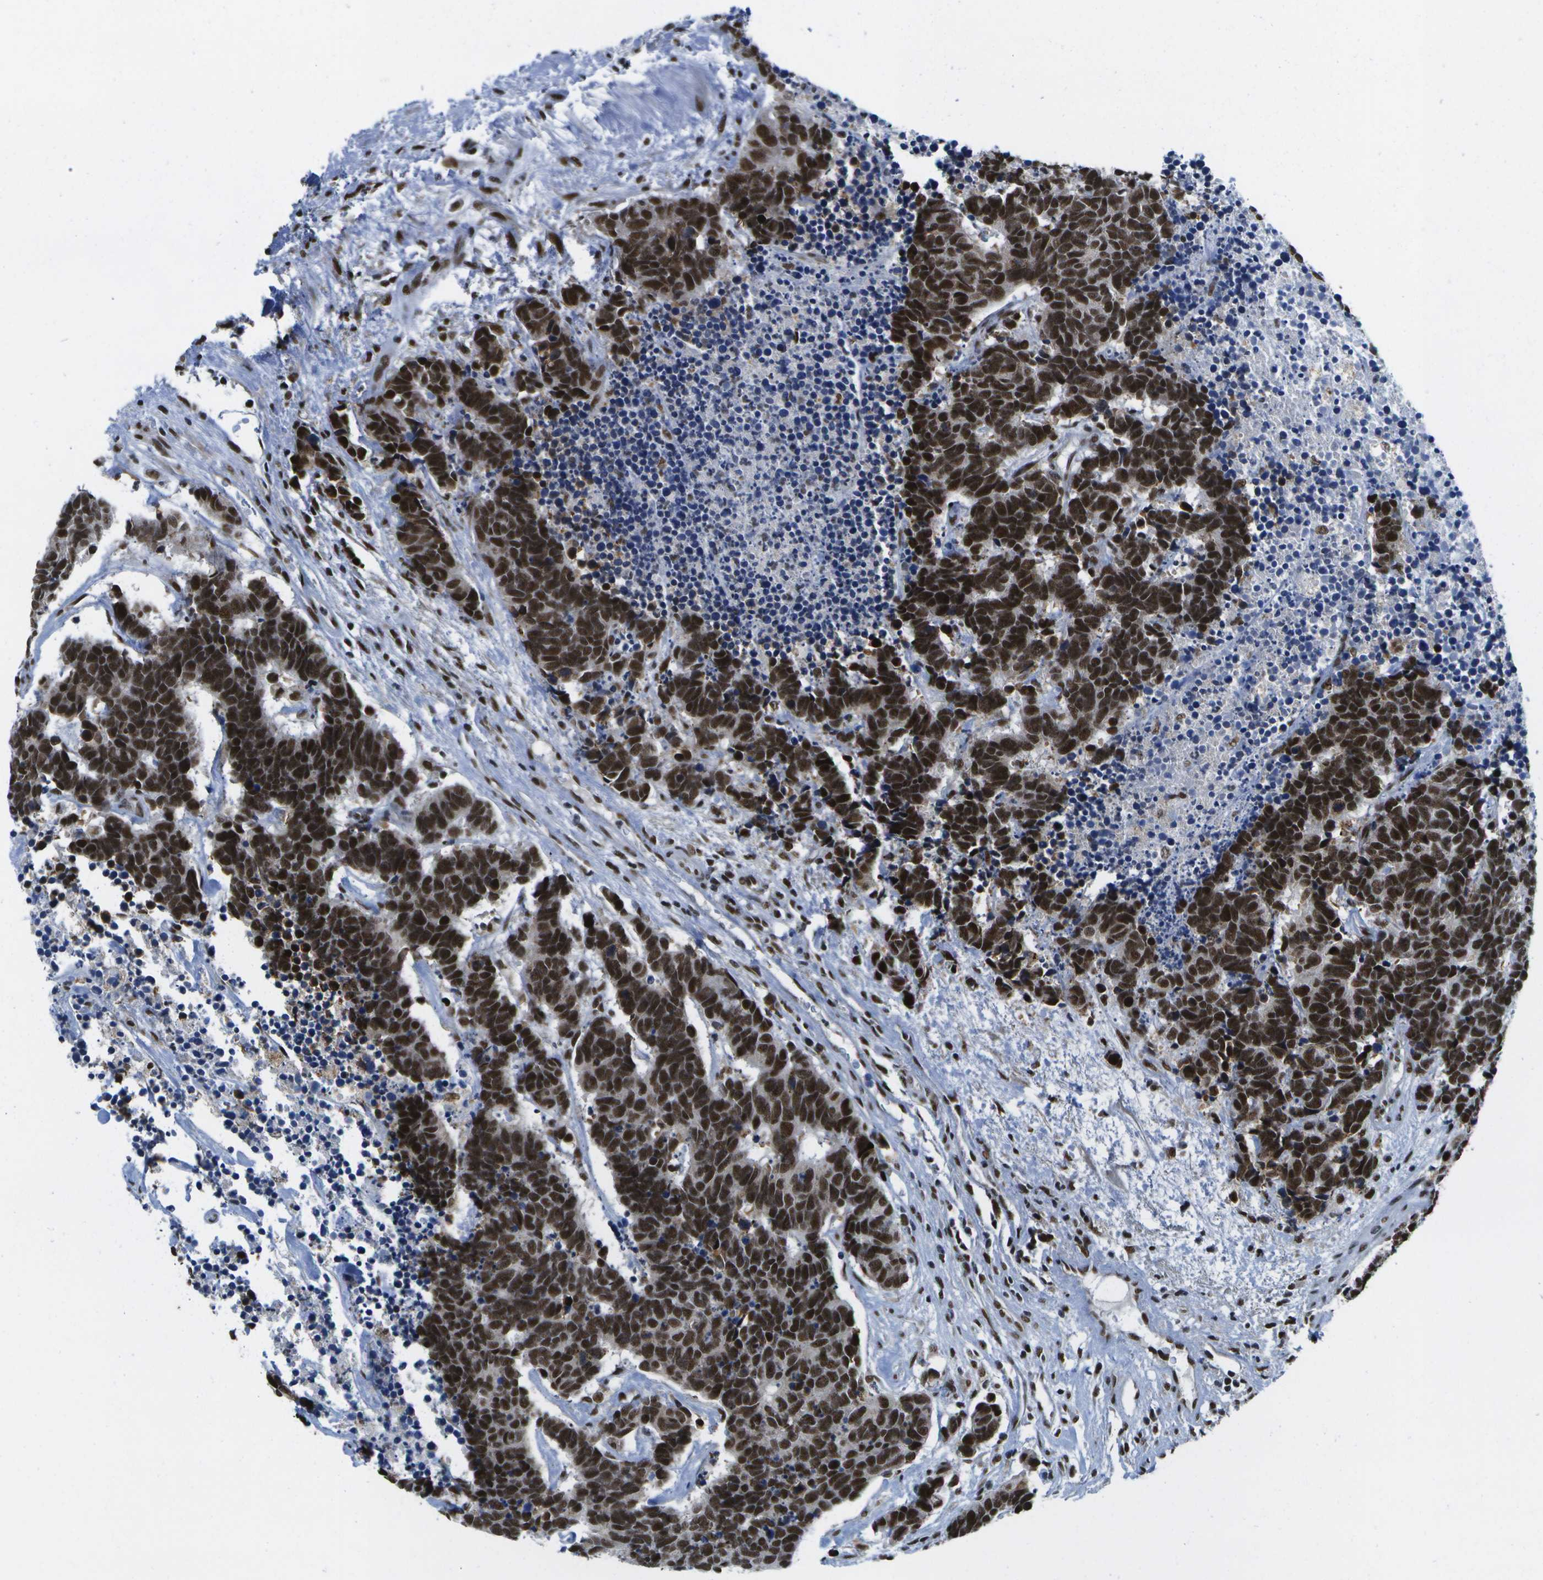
{"staining": {"intensity": "strong", "quantity": ">75%", "location": "nuclear"}, "tissue": "carcinoid", "cell_type": "Tumor cells", "image_type": "cancer", "snomed": [{"axis": "morphology", "description": "Carcinoma, NOS"}, {"axis": "morphology", "description": "Carcinoid, malignant, NOS"}, {"axis": "topography", "description": "Urinary bladder"}], "caption": "Tumor cells display high levels of strong nuclear expression in about >75% of cells in carcinoma.", "gene": "NSRP1", "patient": {"sex": "male", "age": 57}}